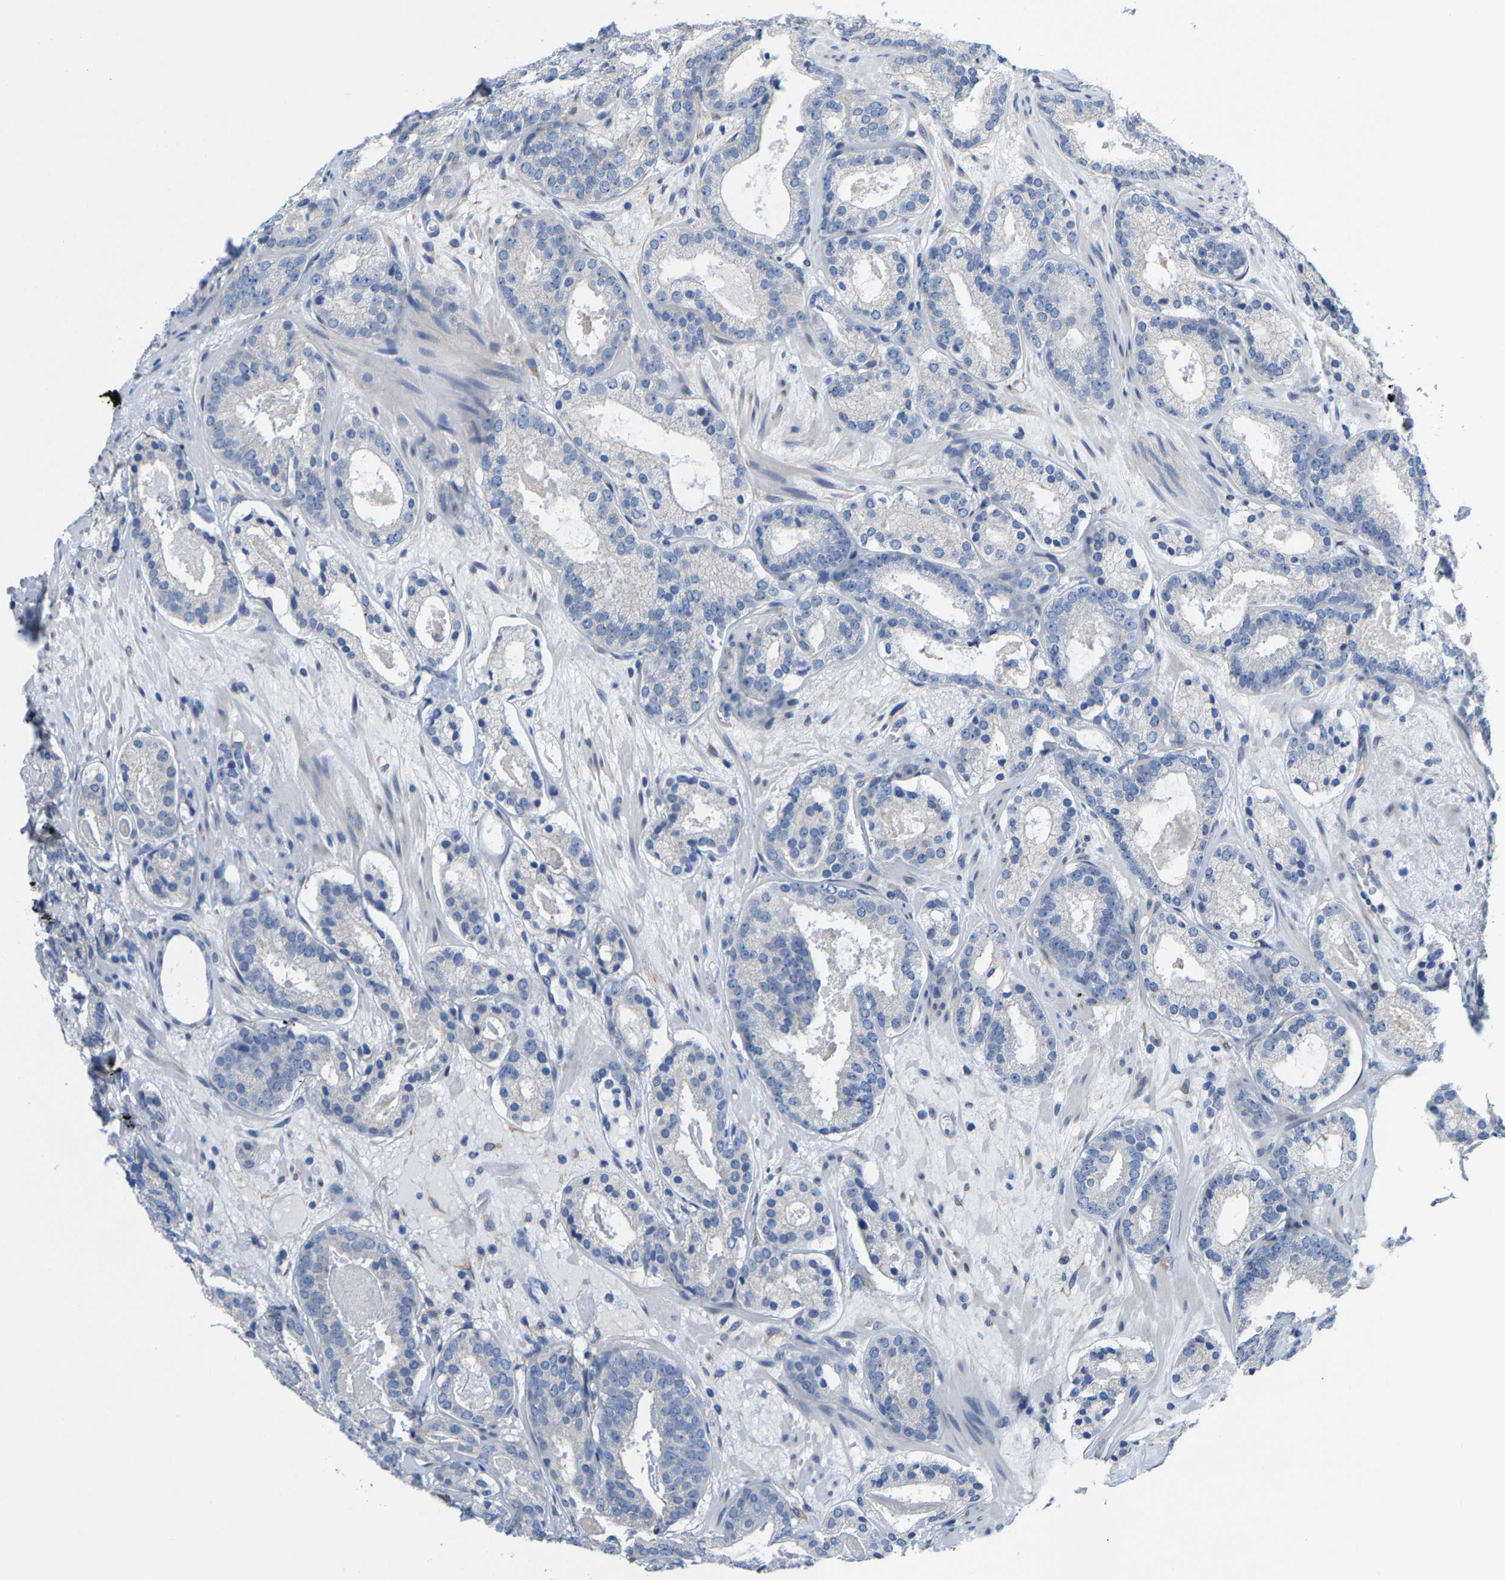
{"staining": {"intensity": "negative", "quantity": "none", "location": "none"}, "tissue": "prostate cancer", "cell_type": "Tumor cells", "image_type": "cancer", "snomed": [{"axis": "morphology", "description": "Adenocarcinoma, Low grade"}, {"axis": "topography", "description": "Prostate"}], "caption": "Micrograph shows no protein positivity in tumor cells of prostate cancer tissue. Brightfield microscopy of IHC stained with DAB (3,3'-diaminobenzidine) (brown) and hematoxylin (blue), captured at high magnification.", "gene": "DSCAM", "patient": {"sex": "male", "age": 69}}